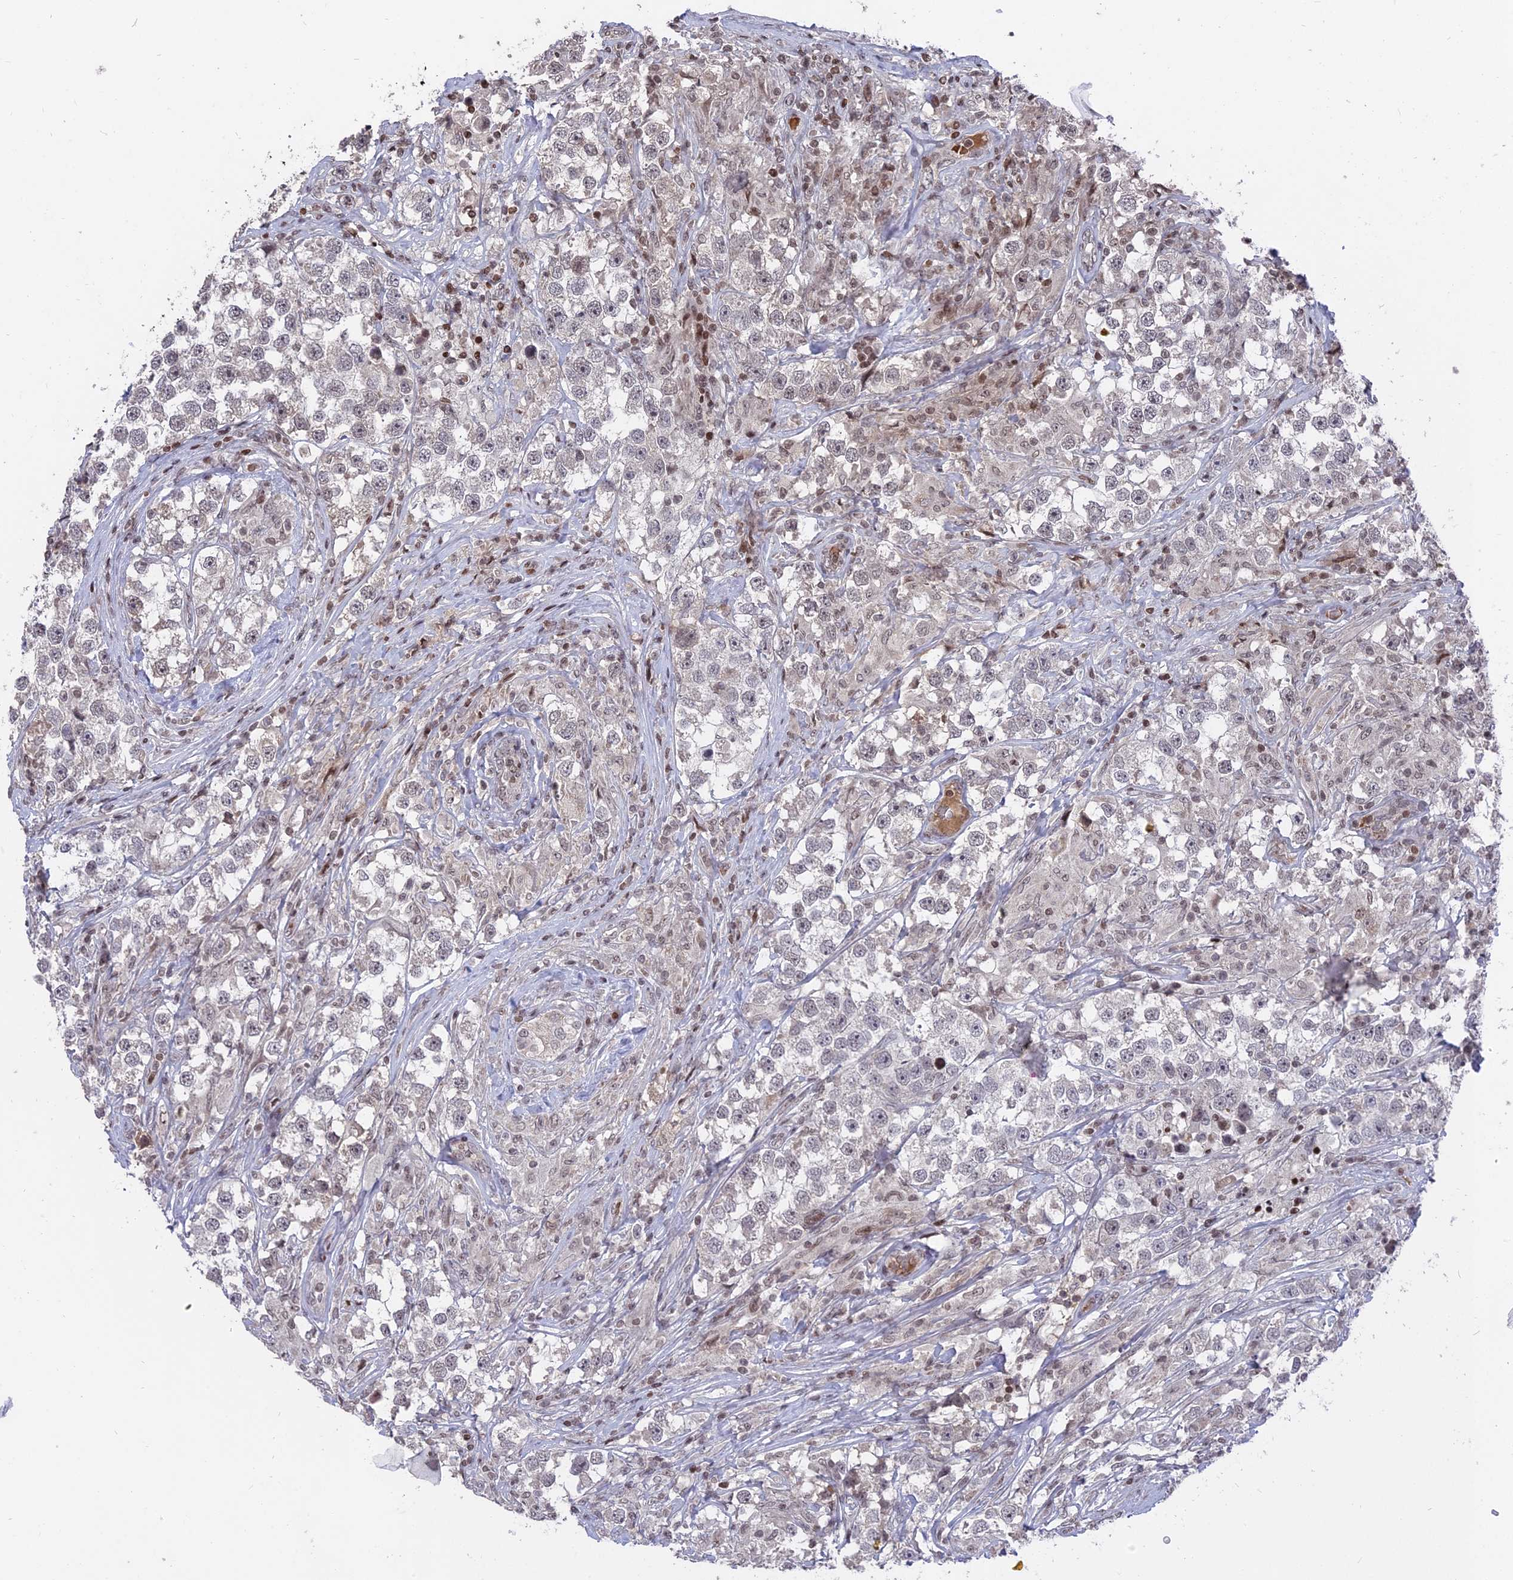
{"staining": {"intensity": "negative", "quantity": "none", "location": "none"}, "tissue": "testis cancer", "cell_type": "Tumor cells", "image_type": "cancer", "snomed": [{"axis": "morphology", "description": "Seminoma, NOS"}, {"axis": "topography", "description": "Testis"}], "caption": "DAB (3,3'-diaminobenzidine) immunohistochemical staining of human testis cancer (seminoma) displays no significant positivity in tumor cells. (Stains: DAB (3,3'-diaminobenzidine) immunohistochemistry (IHC) with hematoxylin counter stain, Microscopy: brightfield microscopy at high magnification).", "gene": "NR1H3", "patient": {"sex": "male", "age": 46}}